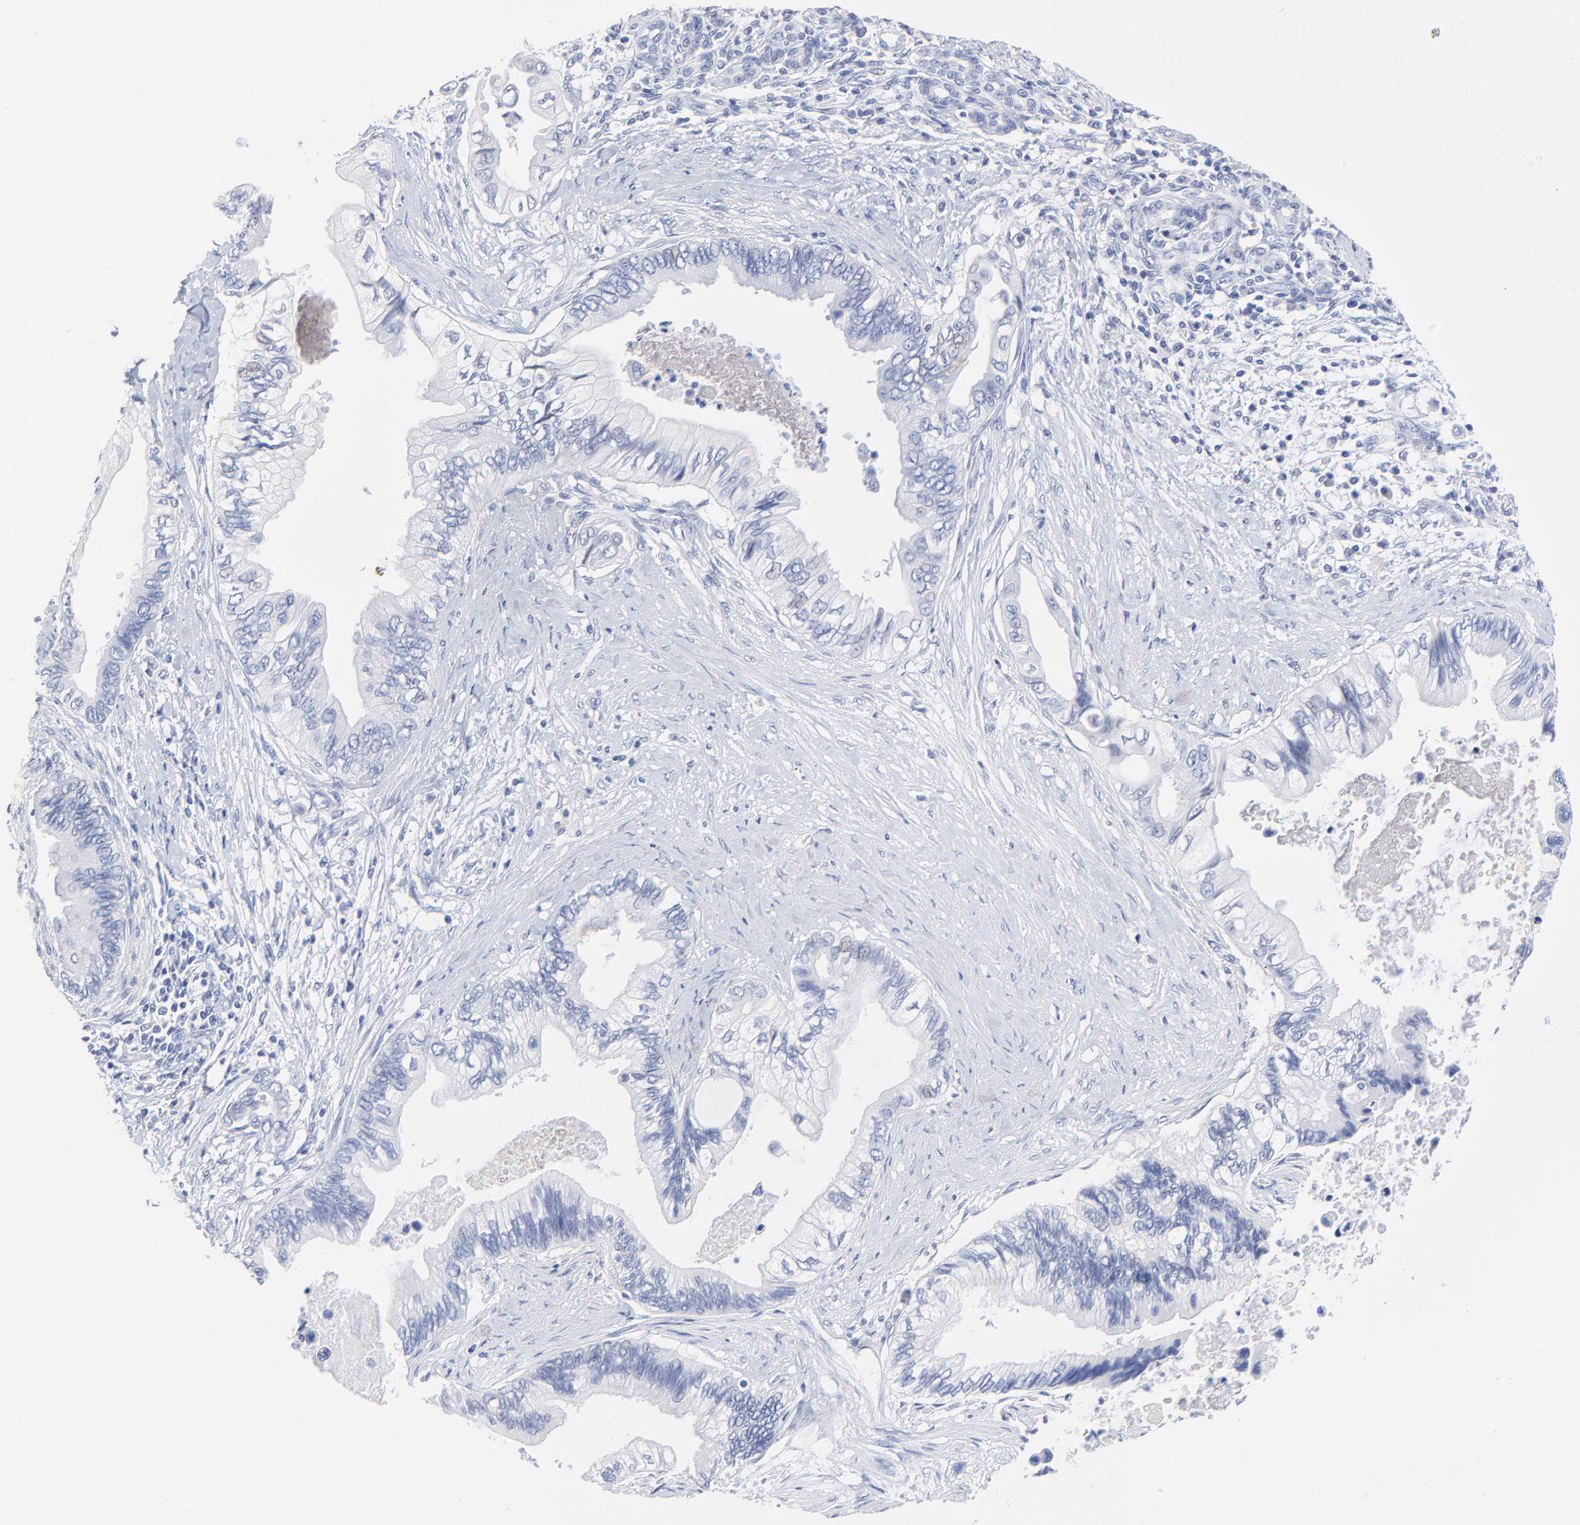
{"staining": {"intensity": "negative", "quantity": "none", "location": "none"}, "tissue": "pancreatic cancer", "cell_type": "Tumor cells", "image_type": "cancer", "snomed": [{"axis": "morphology", "description": "Adenocarcinoma, NOS"}, {"axis": "topography", "description": "Pancreas"}], "caption": "A photomicrograph of human pancreatic cancer (adenocarcinoma) is negative for staining in tumor cells.", "gene": "SULT4A1", "patient": {"sex": "female", "age": 66}}